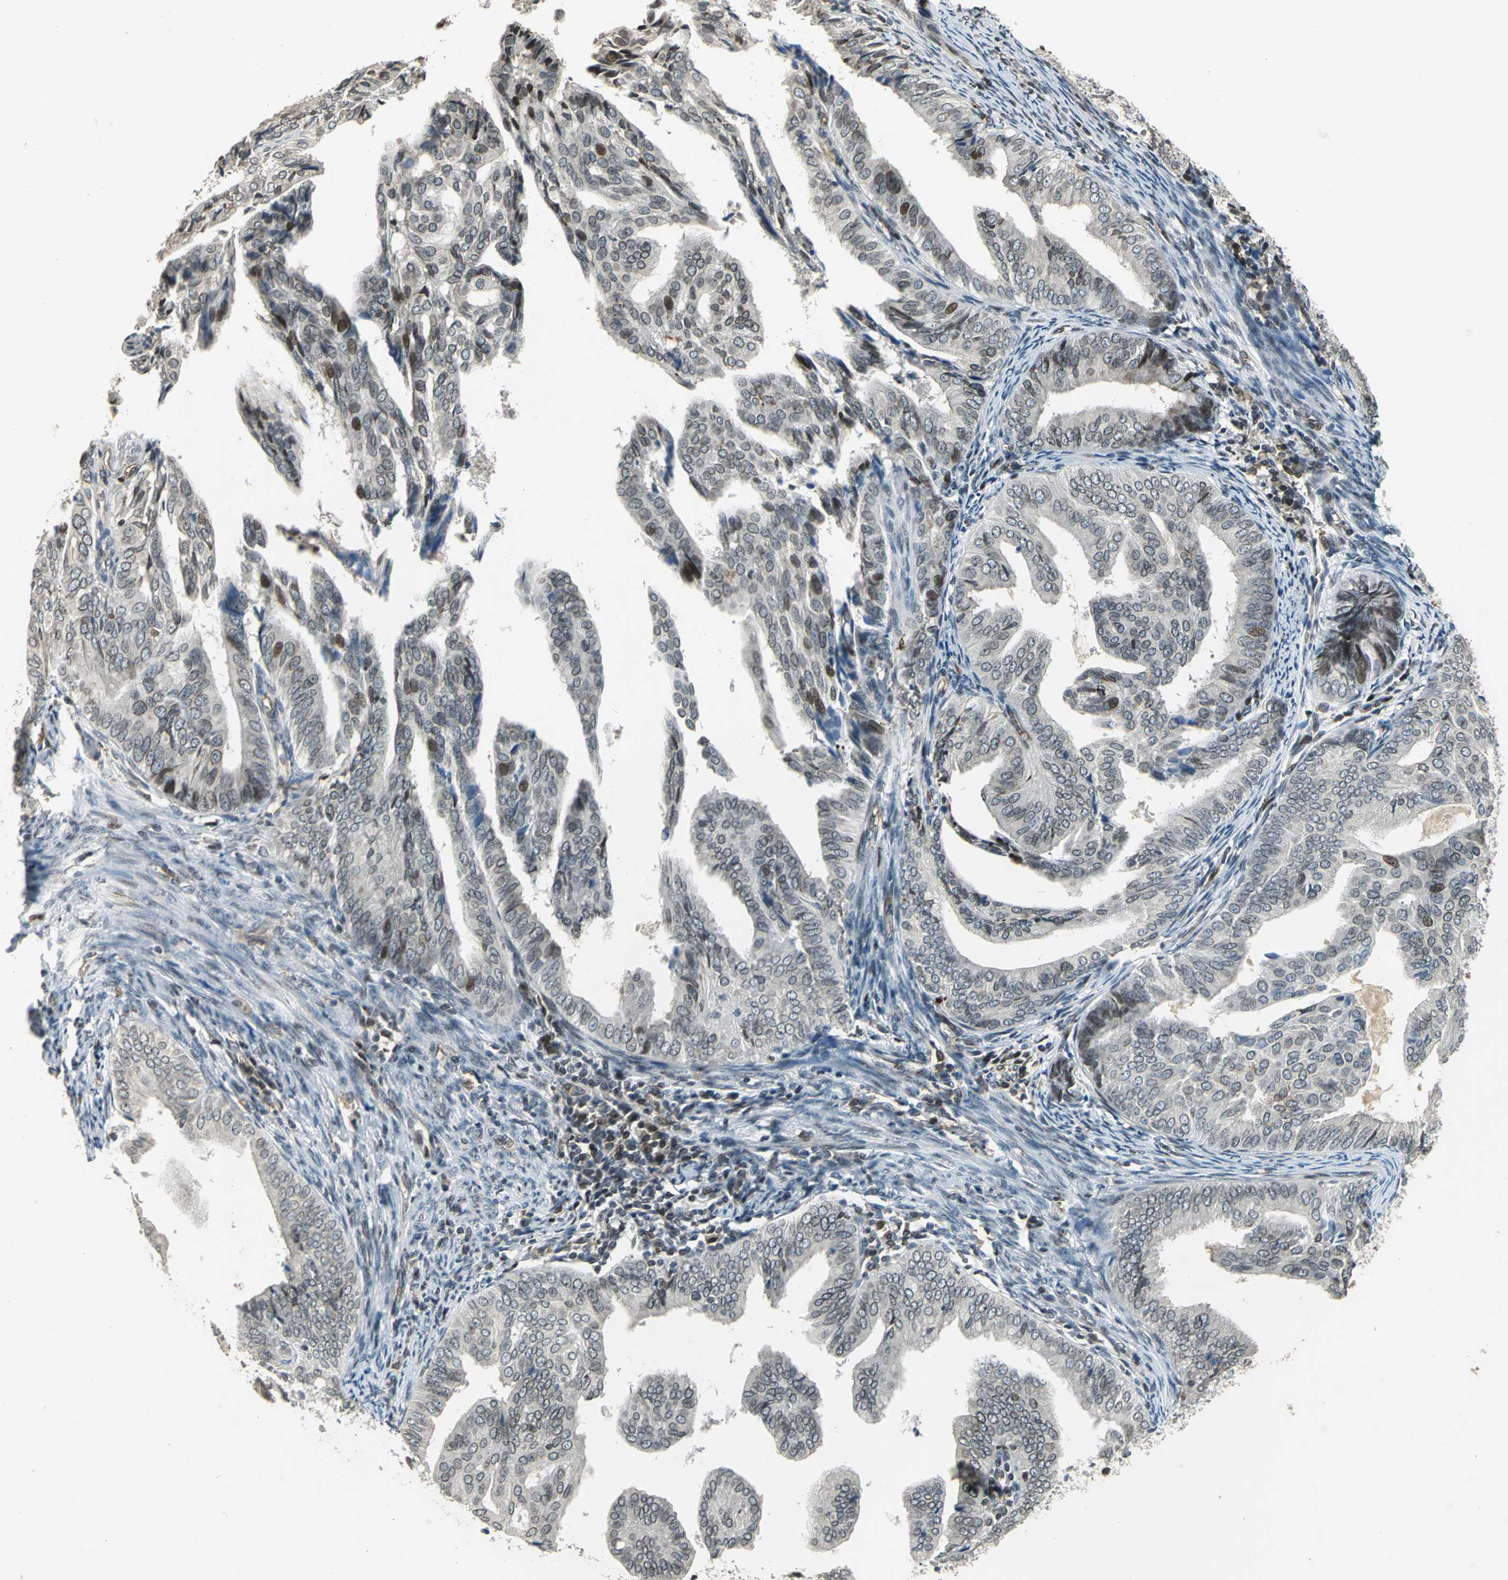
{"staining": {"intensity": "moderate", "quantity": "<25%", "location": "cytoplasmic/membranous,nuclear"}, "tissue": "endometrial cancer", "cell_type": "Tumor cells", "image_type": "cancer", "snomed": [{"axis": "morphology", "description": "Adenocarcinoma, NOS"}, {"axis": "topography", "description": "Endometrium"}], "caption": "A brown stain labels moderate cytoplasmic/membranous and nuclear positivity of a protein in human adenocarcinoma (endometrial) tumor cells.", "gene": "BRIP1", "patient": {"sex": "female", "age": 58}}